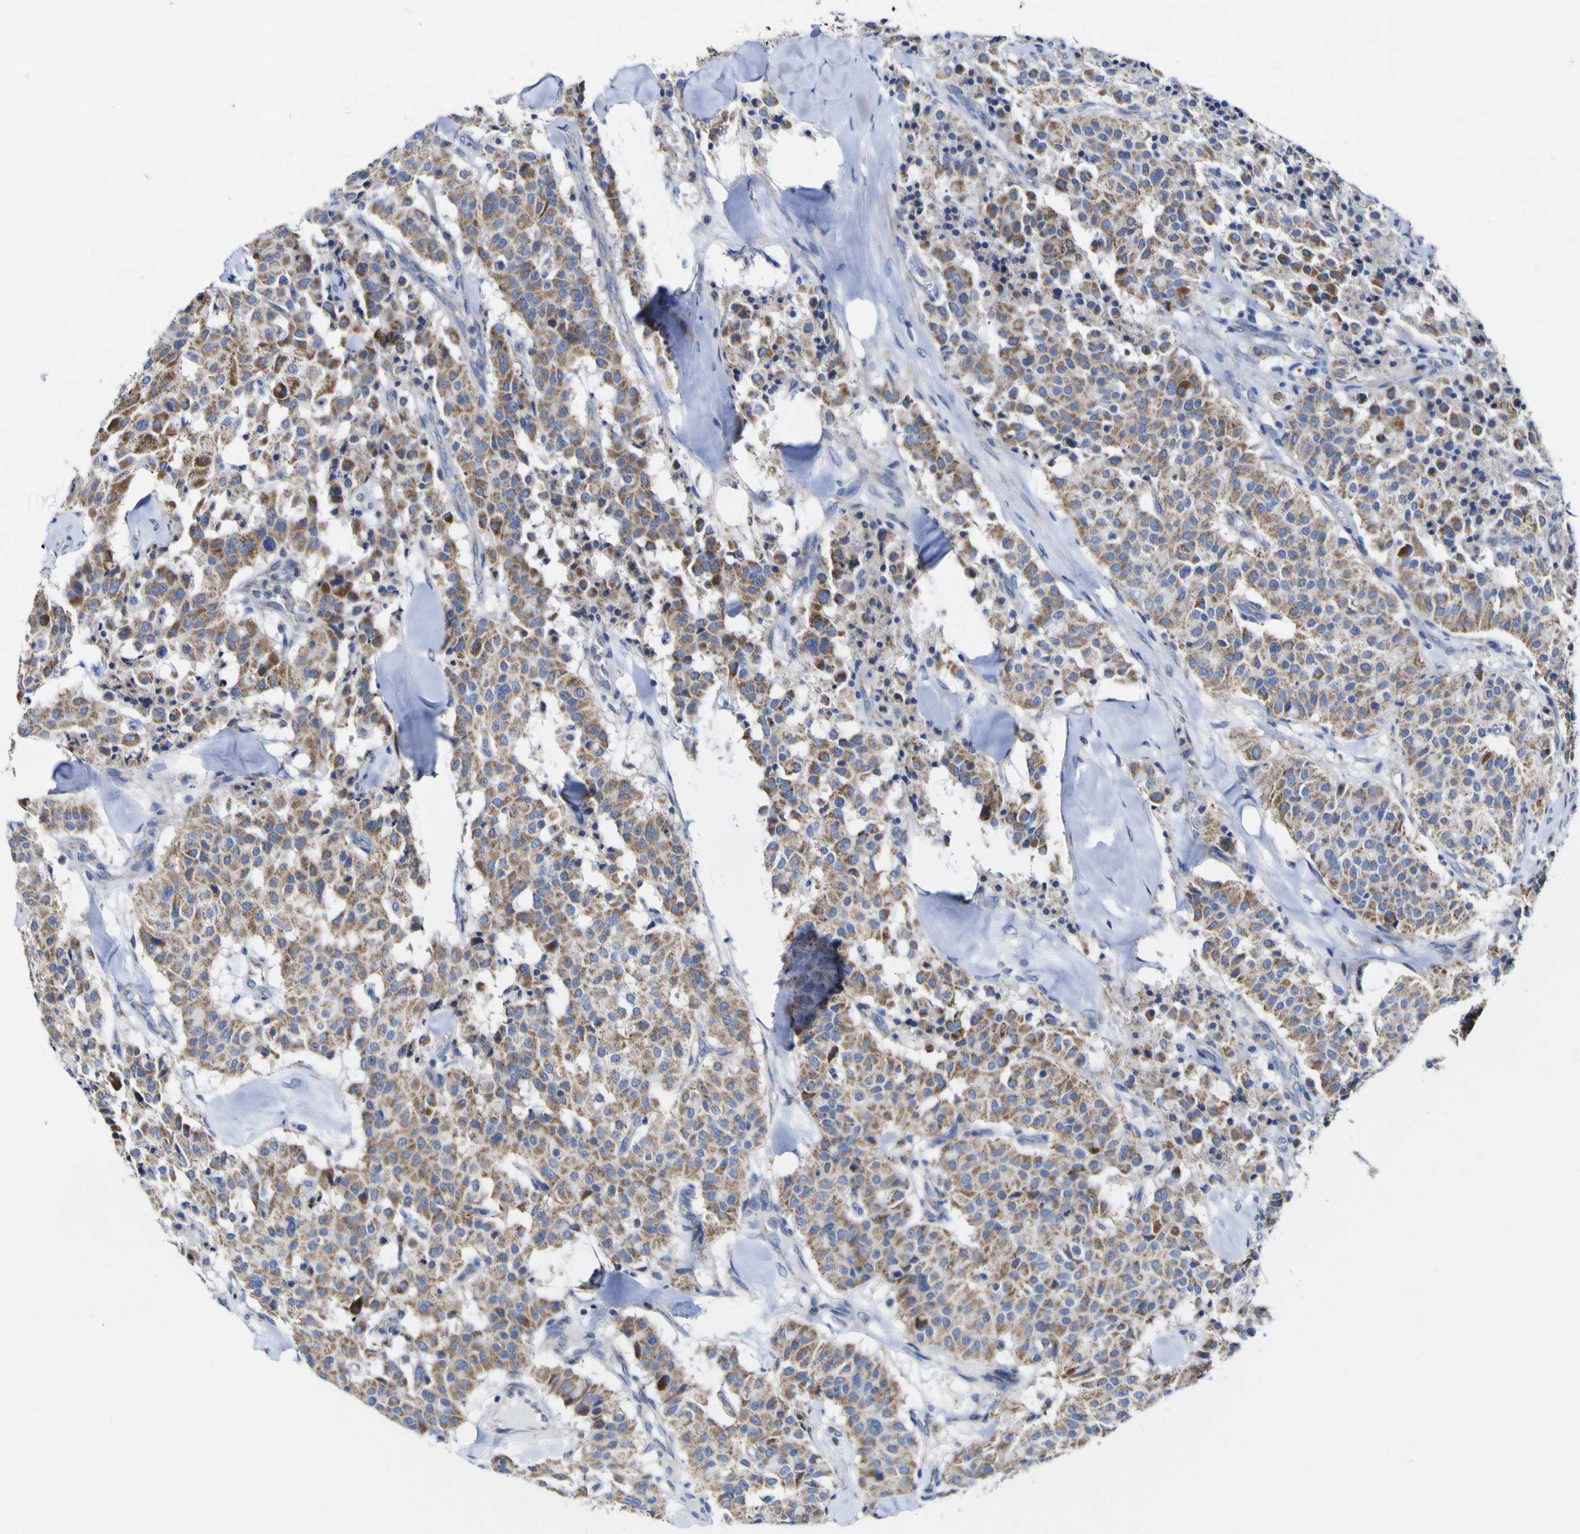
{"staining": {"intensity": "moderate", "quantity": ">75%", "location": "cytoplasmic/membranous"}, "tissue": "carcinoid", "cell_type": "Tumor cells", "image_type": "cancer", "snomed": [{"axis": "morphology", "description": "Carcinoid, malignant, NOS"}, {"axis": "topography", "description": "Lung"}], "caption": "There is medium levels of moderate cytoplasmic/membranous staining in tumor cells of malignant carcinoid, as demonstrated by immunohistochemical staining (brown color).", "gene": "CCDC90B", "patient": {"sex": "male", "age": 30}}